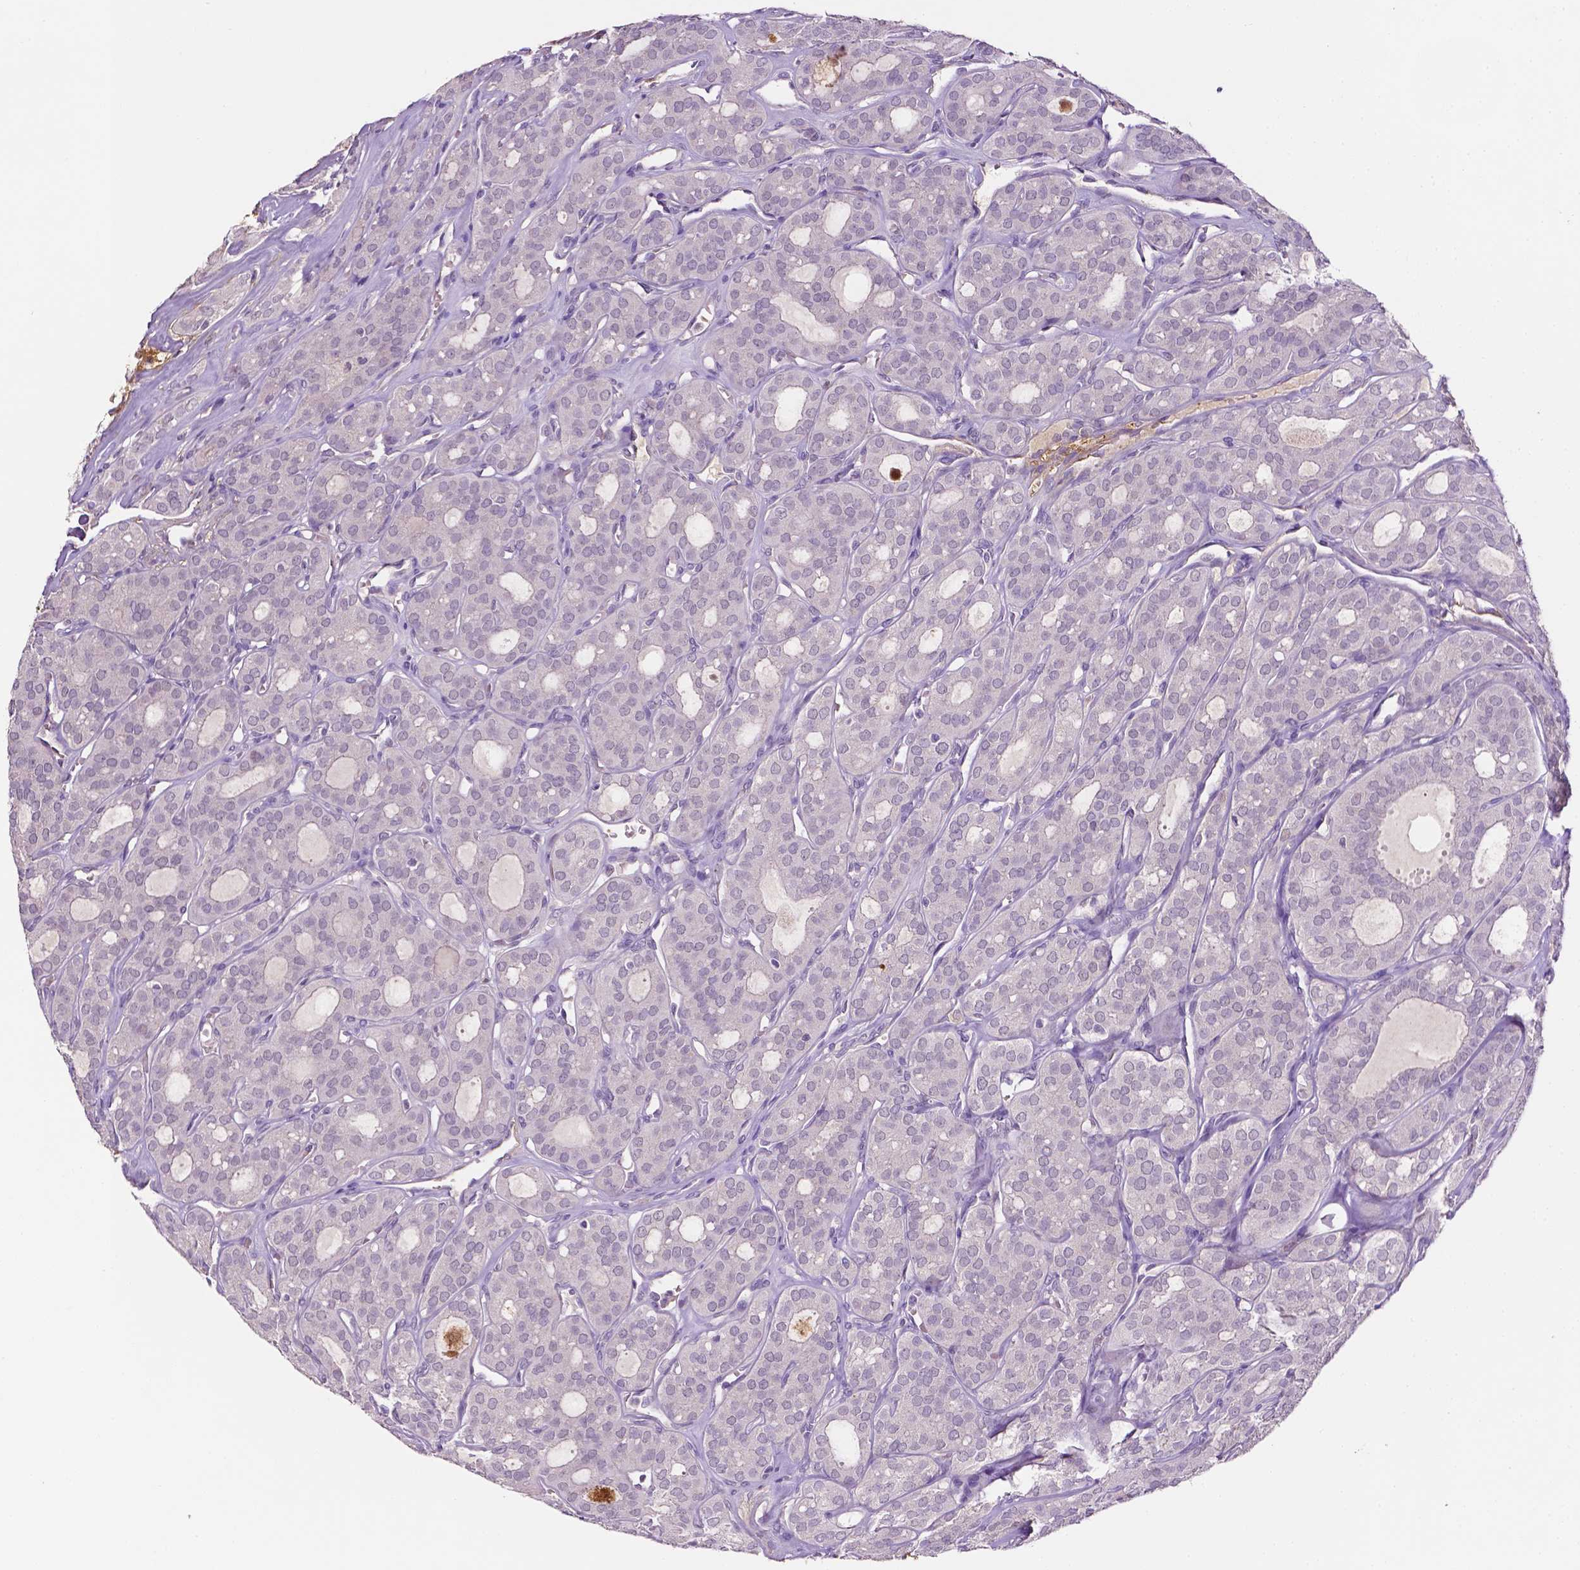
{"staining": {"intensity": "negative", "quantity": "none", "location": "none"}, "tissue": "thyroid cancer", "cell_type": "Tumor cells", "image_type": "cancer", "snomed": [{"axis": "morphology", "description": "Follicular adenoma carcinoma, NOS"}, {"axis": "topography", "description": "Thyroid gland"}], "caption": "This micrograph is of thyroid cancer (follicular adenoma carcinoma) stained with IHC to label a protein in brown with the nuclei are counter-stained blue. There is no positivity in tumor cells.", "gene": "FBLN1", "patient": {"sex": "male", "age": 75}}